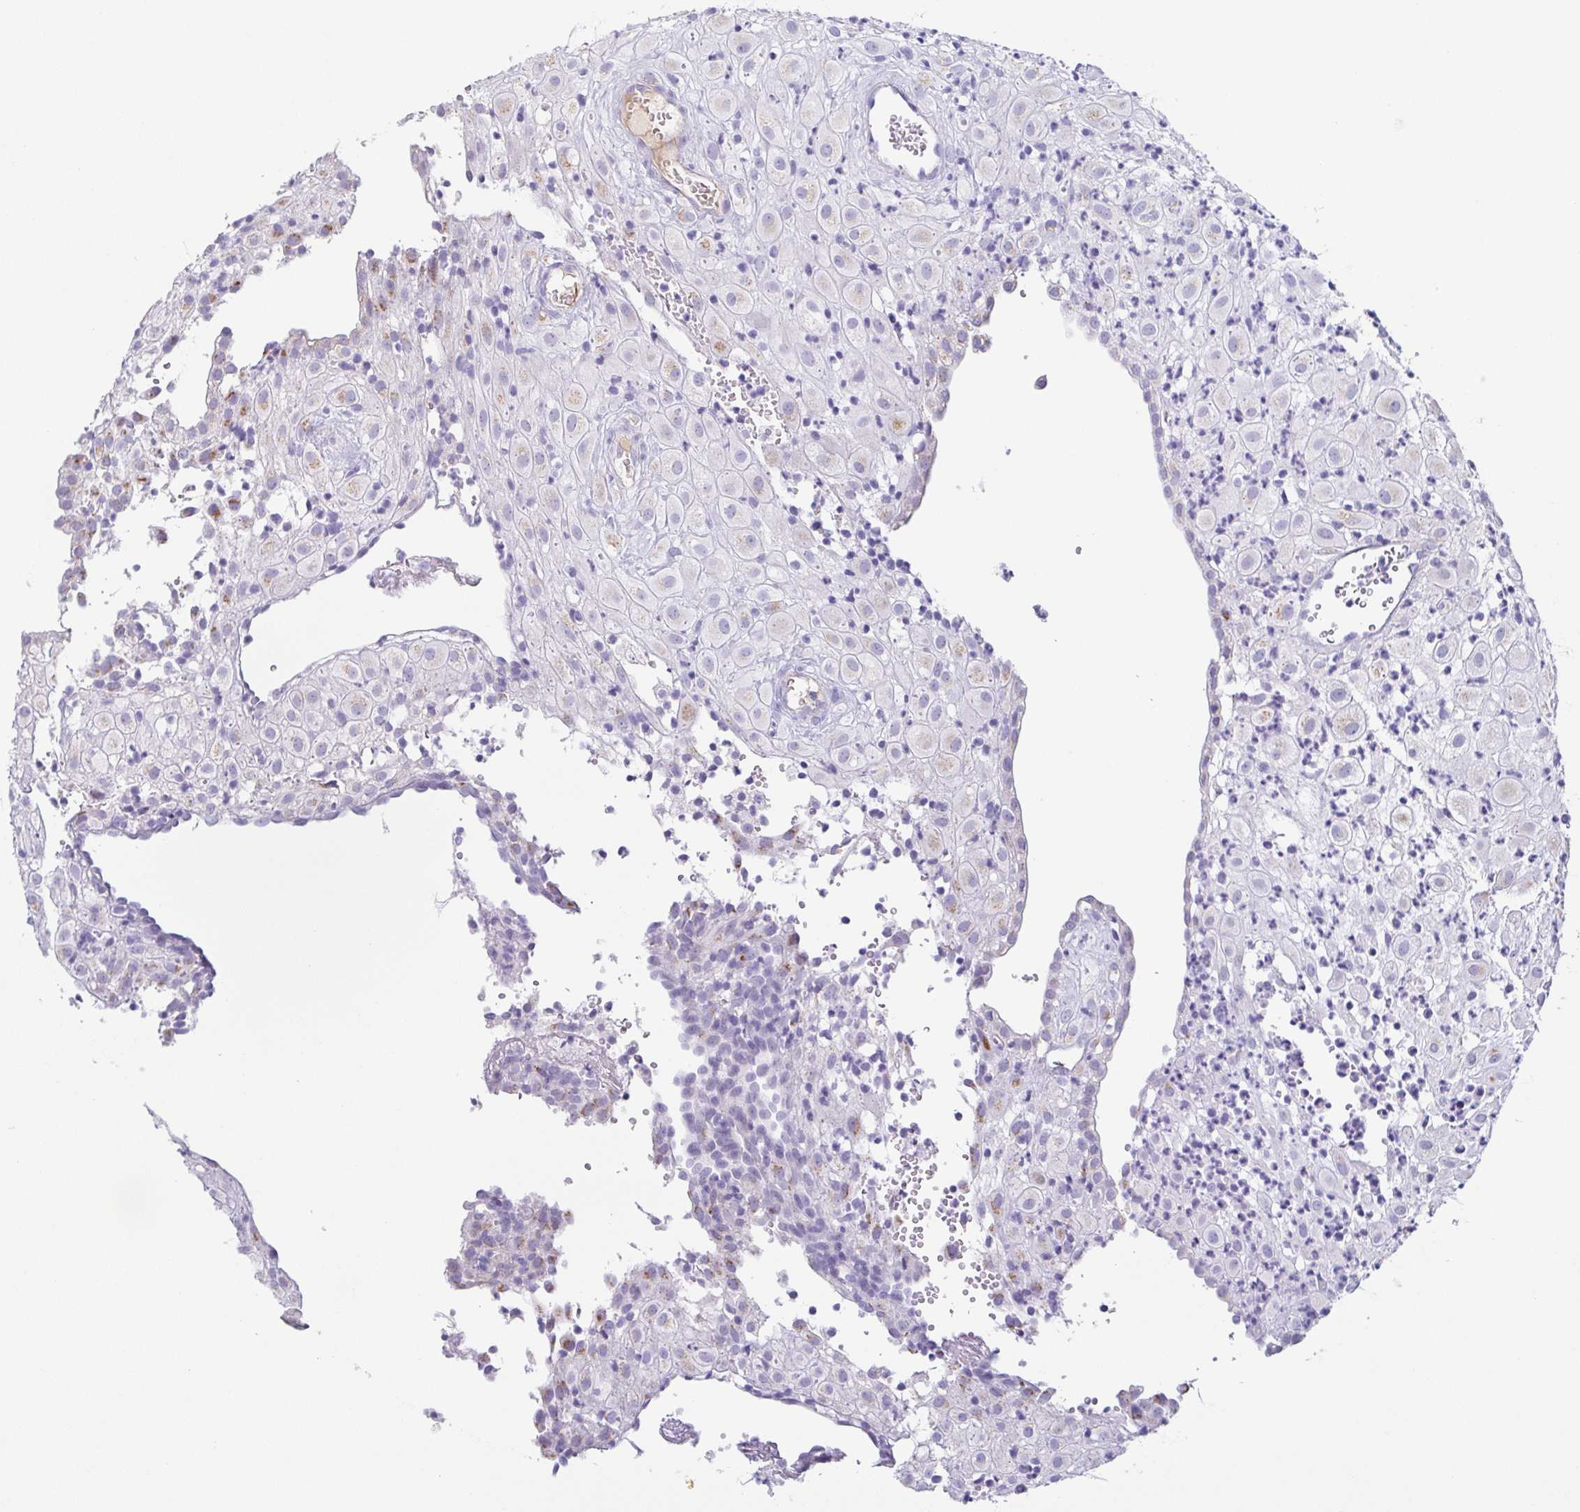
{"staining": {"intensity": "moderate", "quantity": "<25%", "location": "cytoplasmic/membranous"}, "tissue": "placenta", "cell_type": "Decidual cells", "image_type": "normal", "snomed": [{"axis": "morphology", "description": "Normal tissue, NOS"}, {"axis": "topography", "description": "Placenta"}], "caption": "High-power microscopy captured an immunohistochemistry (IHC) micrograph of normal placenta, revealing moderate cytoplasmic/membranous positivity in about <25% of decidual cells. (Brightfield microscopy of DAB IHC at high magnification).", "gene": "LDLRAD1", "patient": {"sex": "female", "age": 24}}